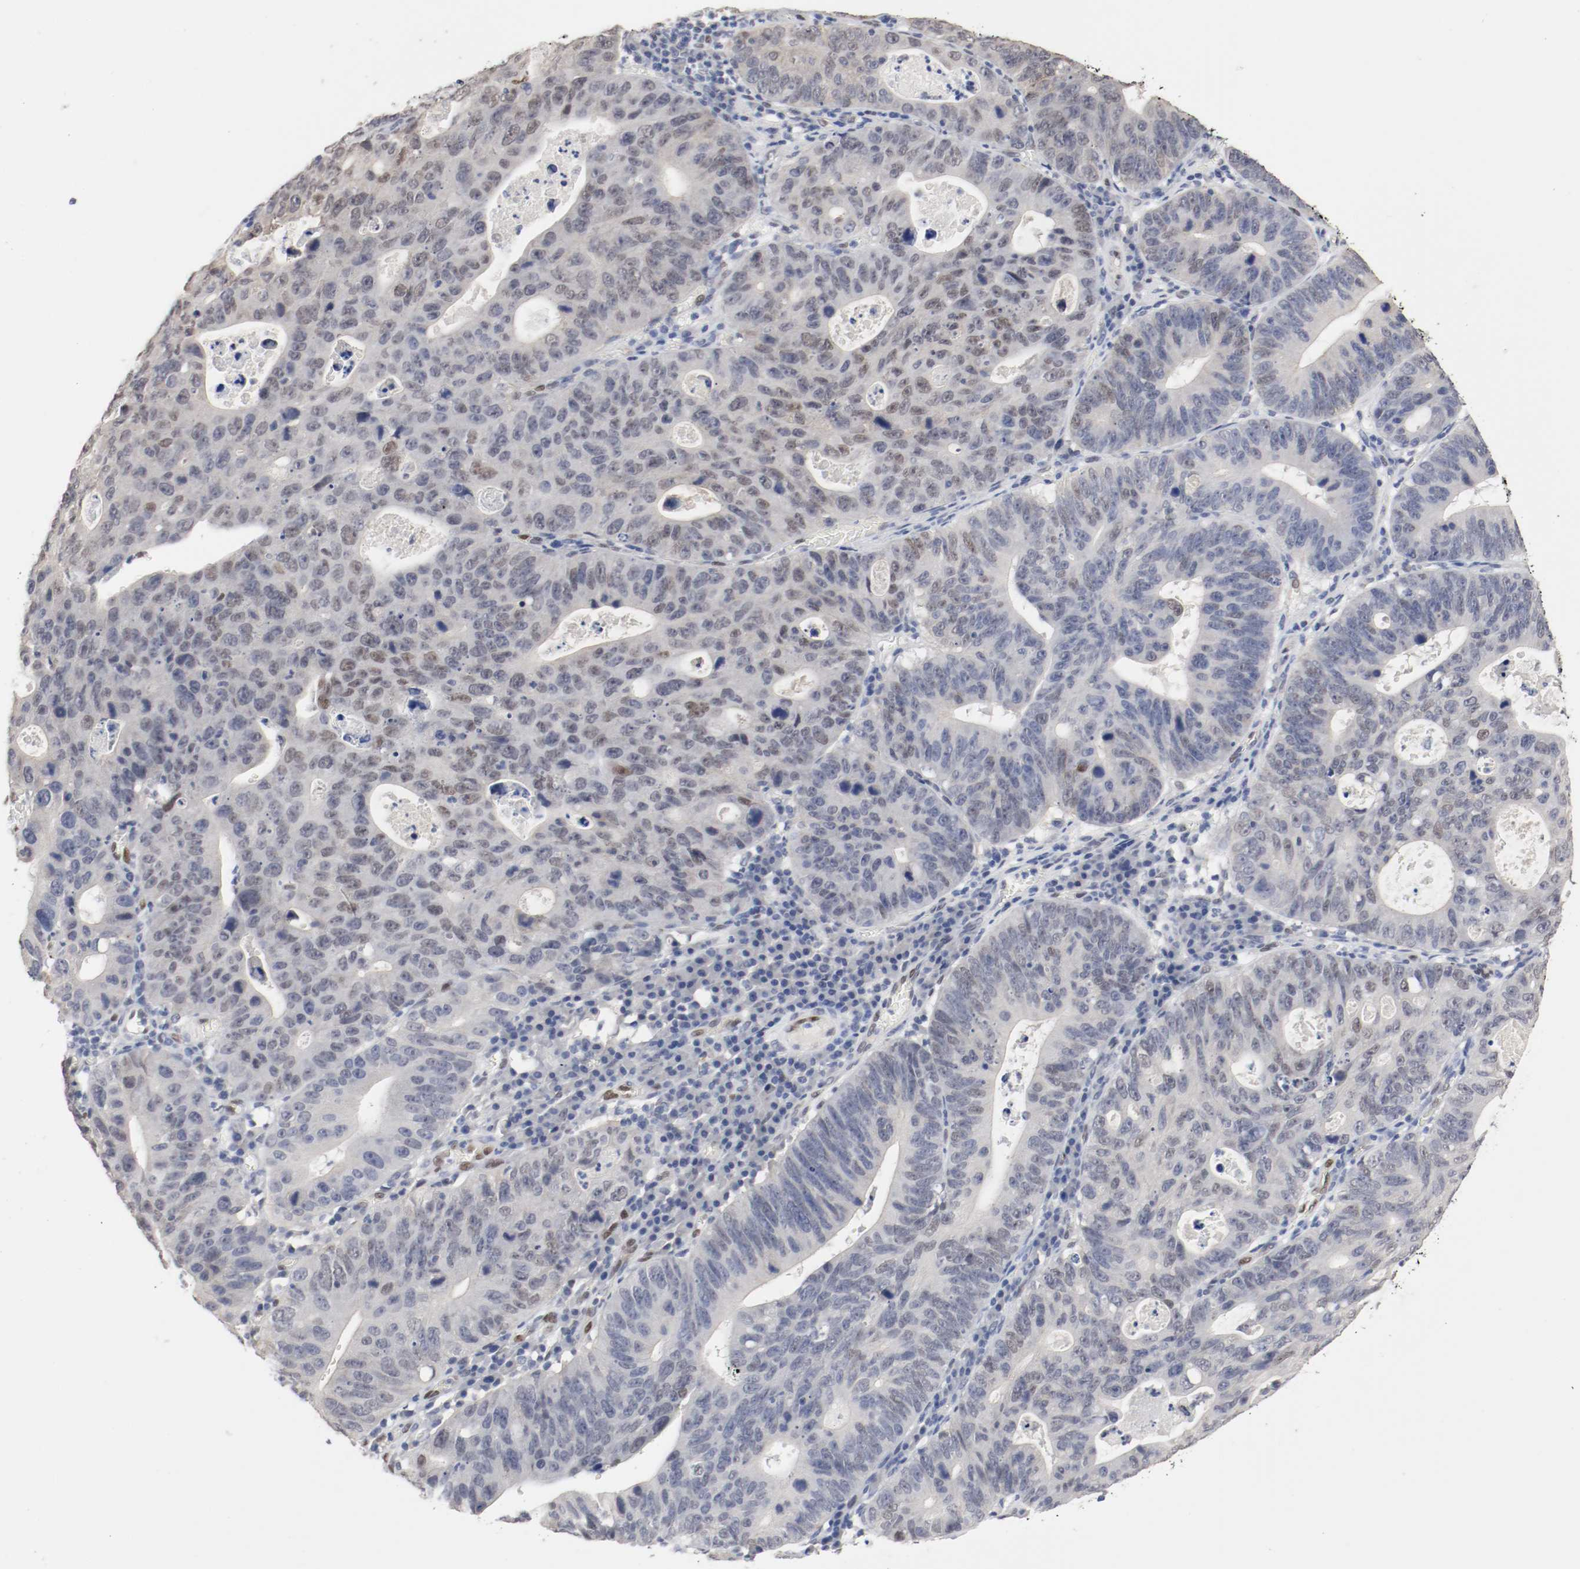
{"staining": {"intensity": "moderate", "quantity": "25%-75%", "location": "cytoplasmic/membranous,nuclear"}, "tissue": "stomach cancer", "cell_type": "Tumor cells", "image_type": "cancer", "snomed": [{"axis": "morphology", "description": "Adenocarcinoma, NOS"}, {"axis": "topography", "description": "Stomach"}], "caption": "A brown stain labels moderate cytoplasmic/membranous and nuclear positivity of a protein in stomach cancer (adenocarcinoma) tumor cells. The staining was performed using DAB to visualize the protein expression in brown, while the nuclei were stained in blue with hematoxylin (Magnification: 20x).", "gene": "FOSL2", "patient": {"sex": "male", "age": 59}}